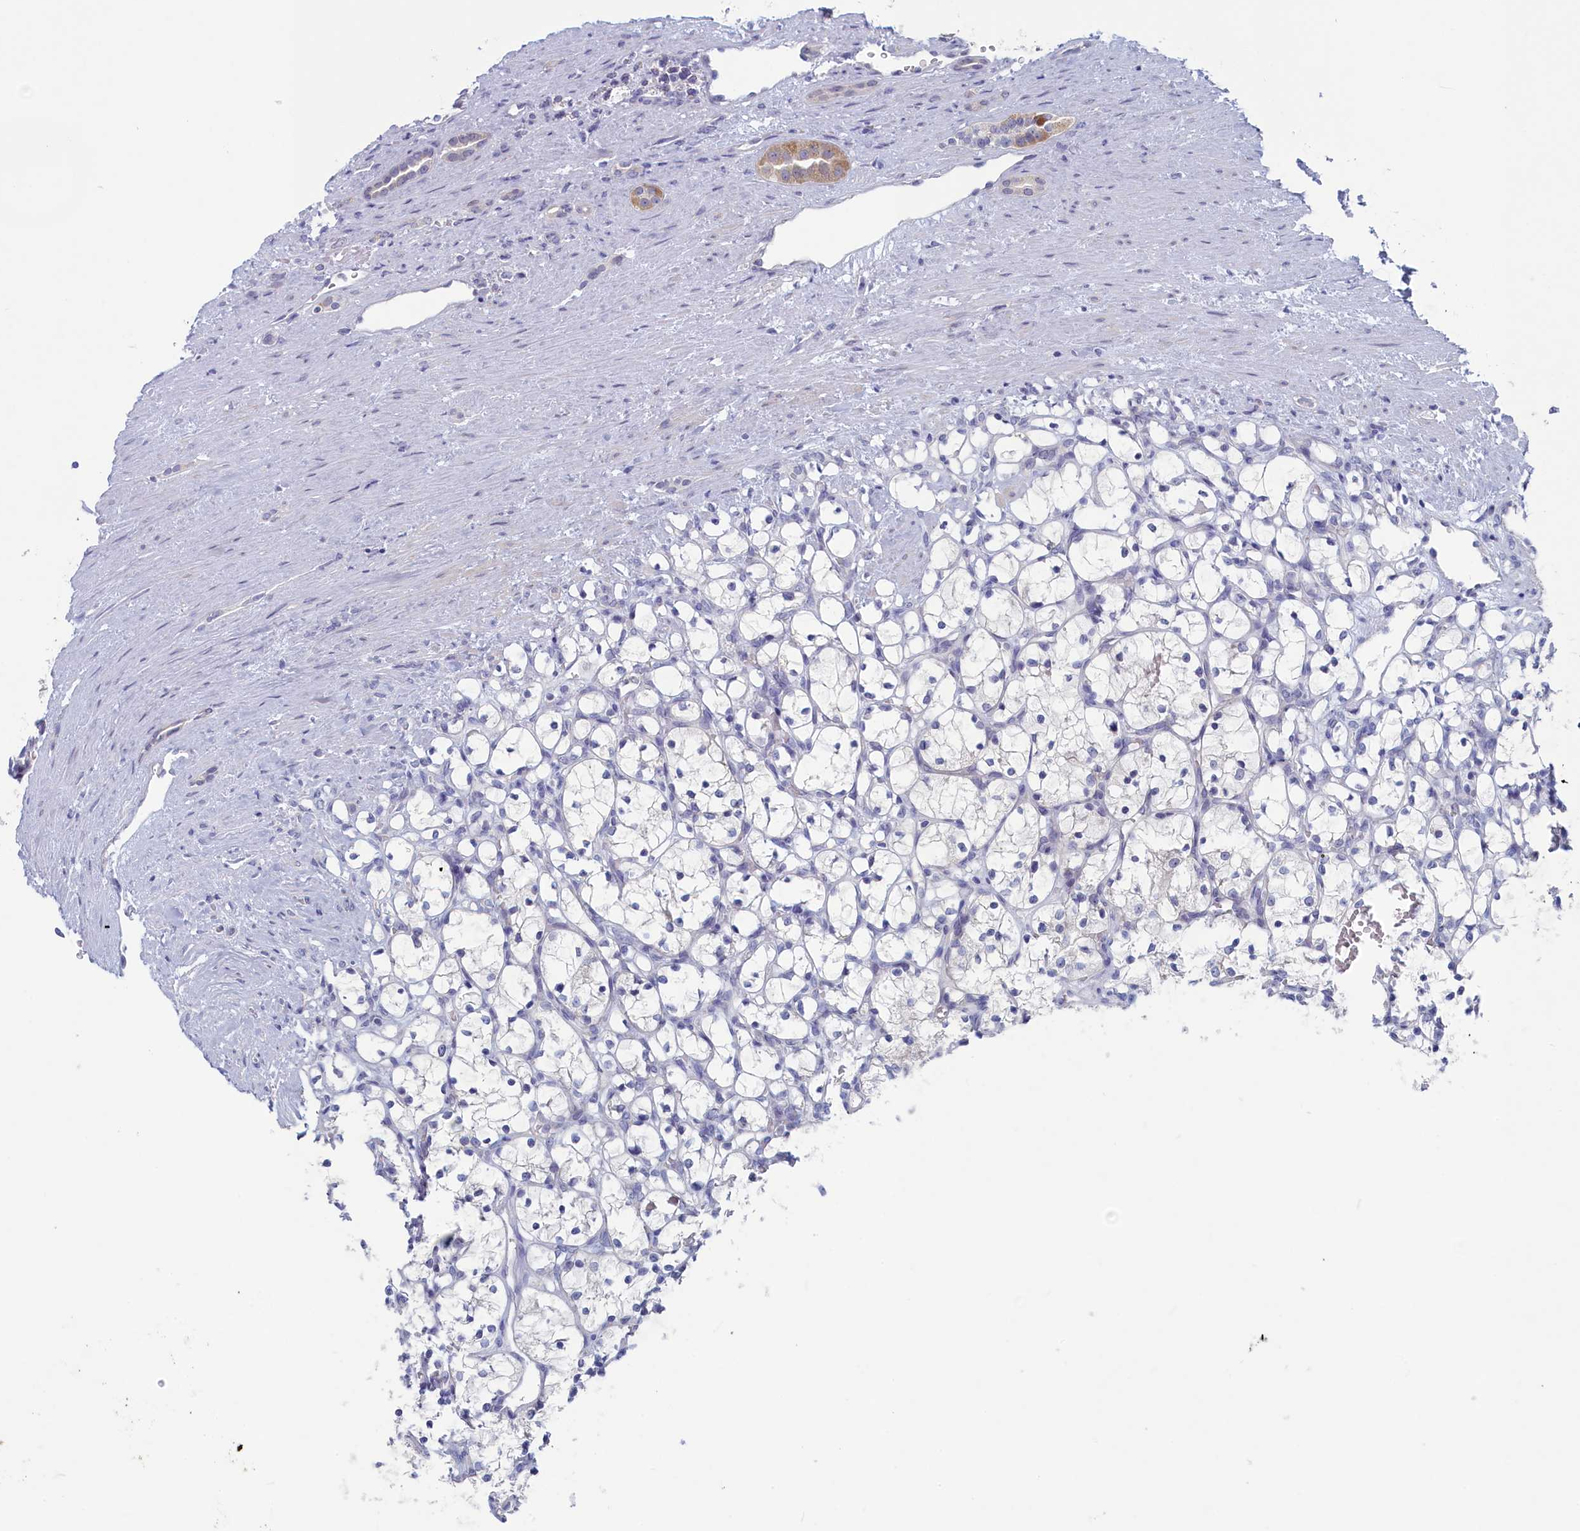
{"staining": {"intensity": "negative", "quantity": "none", "location": "none"}, "tissue": "renal cancer", "cell_type": "Tumor cells", "image_type": "cancer", "snomed": [{"axis": "morphology", "description": "Adenocarcinoma, NOS"}, {"axis": "topography", "description": "Kidney"}], "caption": "DAB (3,3'-diaminobenzidine) immunohistochemical staining of human adenocarcinoma (renal) reveals no significant staining in tumor cells.", "gene": "WDR76", "patient": {"sex": "female", "age": 69}}